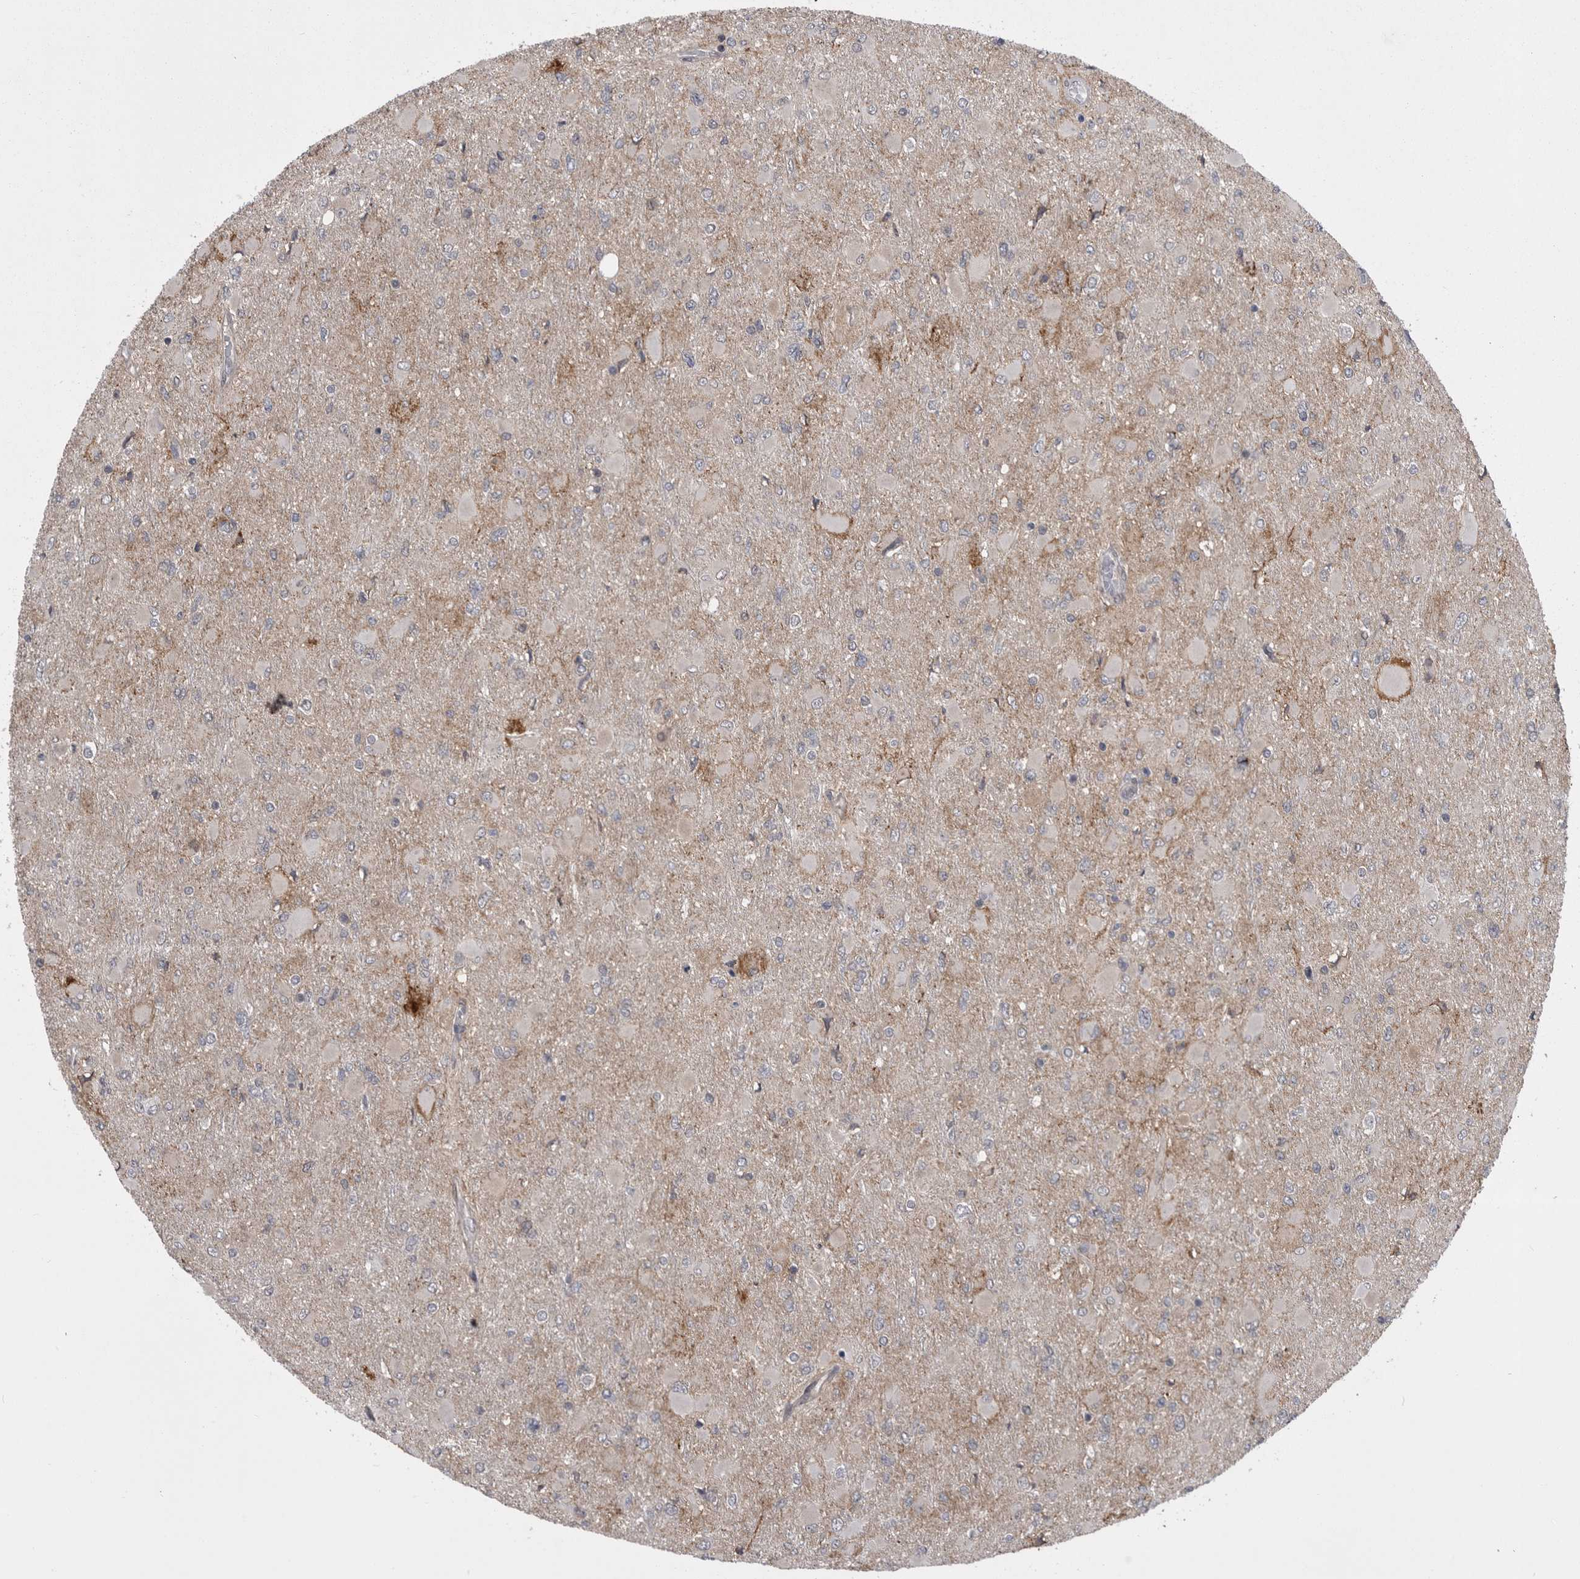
{"staining": {"intensity": "negative", "quantity": "none", "location": "none"}, "tissue": "glioma", "cell_type": "Tumor cells", "image_type": "cancer", "snomed": [{"axis": "morphology", "description": "Glioma, malignant, High grade"}, {"axis": "topography", "description": "Cerebral cortex"}], "caption": "Malignant glioma (high-grade) was stained to show a protein in brown. There is no significant staining in tumor cells. (DAB IHC visualized using brightfield microscopy, high magnification).", "gene": "ABL1", "patient": {"sex": "female", "age": 36}}